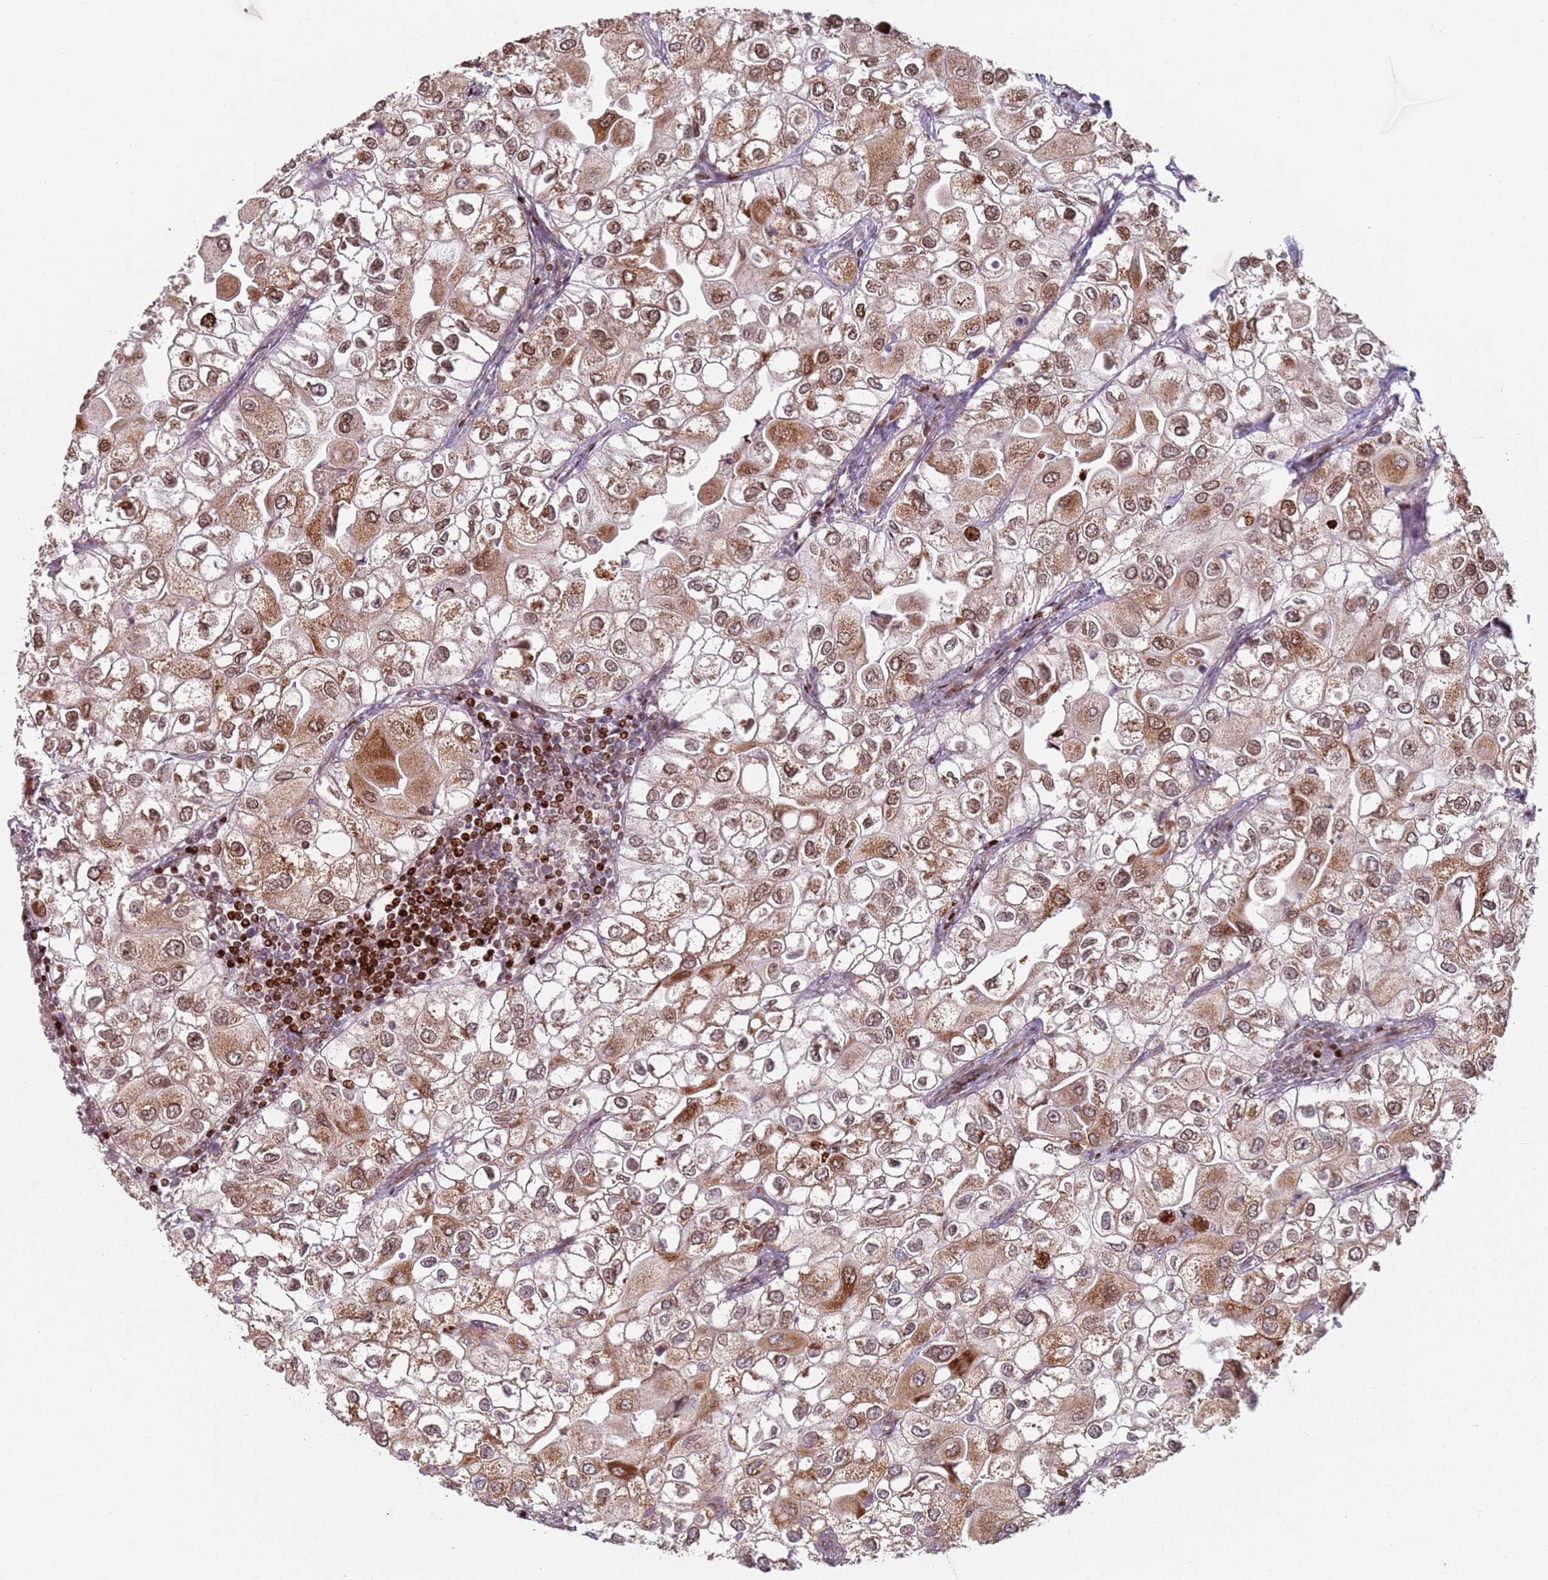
{"staining": {"intensity": "moderate", "quantity": ">75%", "location": "cytoplasmic/membranous,nuclear"}, "tissue": "urothelial cancer", "cell_type": "Tumor cells", "image_type": "cancer", "snomed": [{"axis": "morphology", "description": "Urothelial carcinoma, High grade"}, {"axis": "topography", "description": "Urinary bladder"}], "caption": "This is an image of immunohistochemistry (IHC) staining of urothelial cancer, which shows moderate expression in the cytoplasmic/membranous and nuclear of tumor cells.", "gene": "HNRNPLL", "patient": {"sex": "male", "age": 64}}